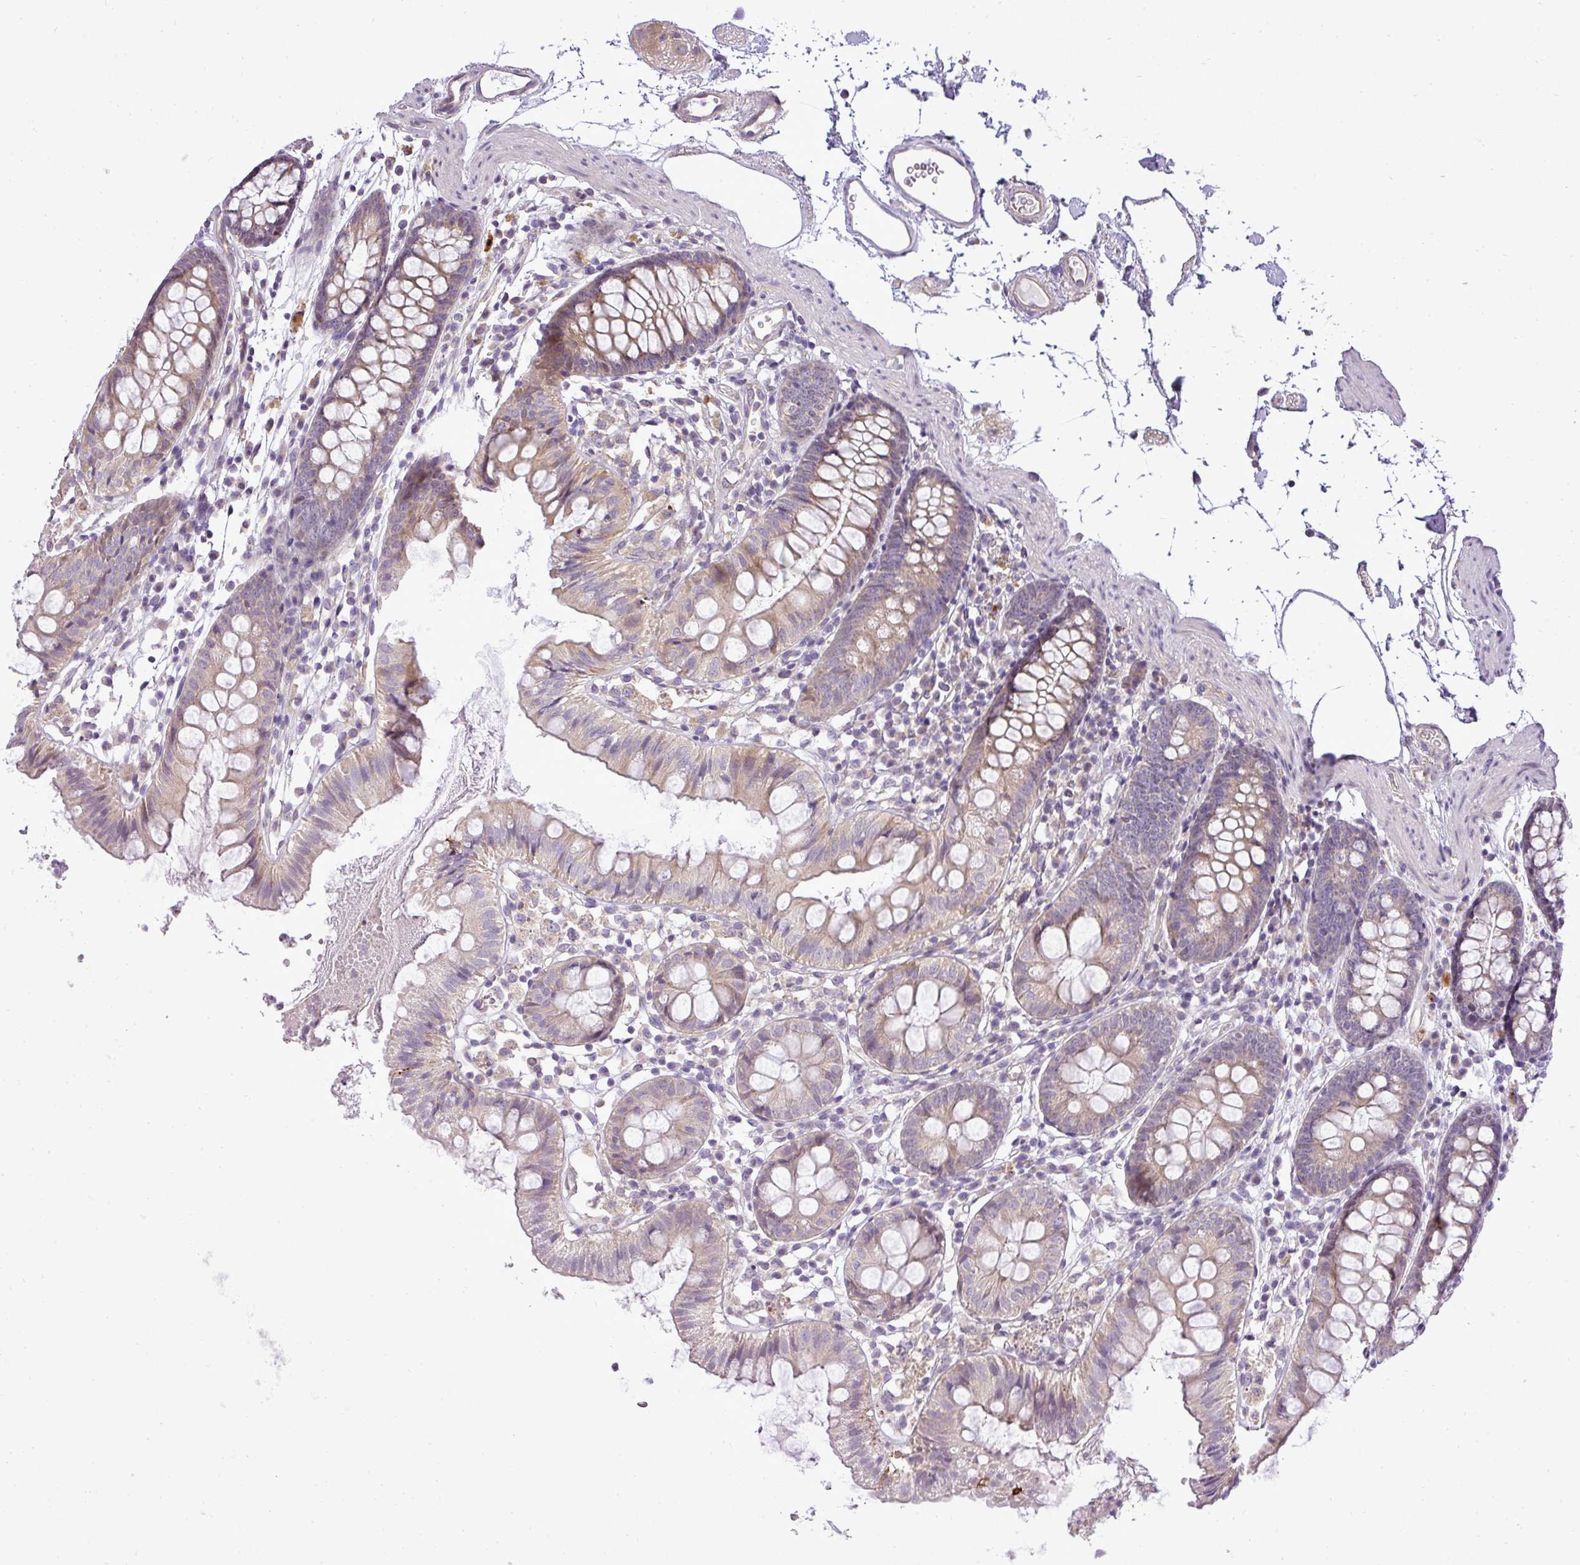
{"staining": {"intensity": "weak", "quantity": ">75%", "location": "cytoplasmic/membranous"}, "tissue": "colon", "cell_type": "Endothelial cells", "image_type": "normal", "snomed": [{"axis": "morphology", "description": "Normal tissue, NOS"}, {"axis": "topography", "description": "Colon"}], "caption": "Unremarkable colon was stained to show a protein in brown. There is low levels of weak cytoplasmic/membranous expression in approximately >75% of endothelial cells.", "gene": "ZDHHC1", "patient": {"sex": "female", "age": 84}}